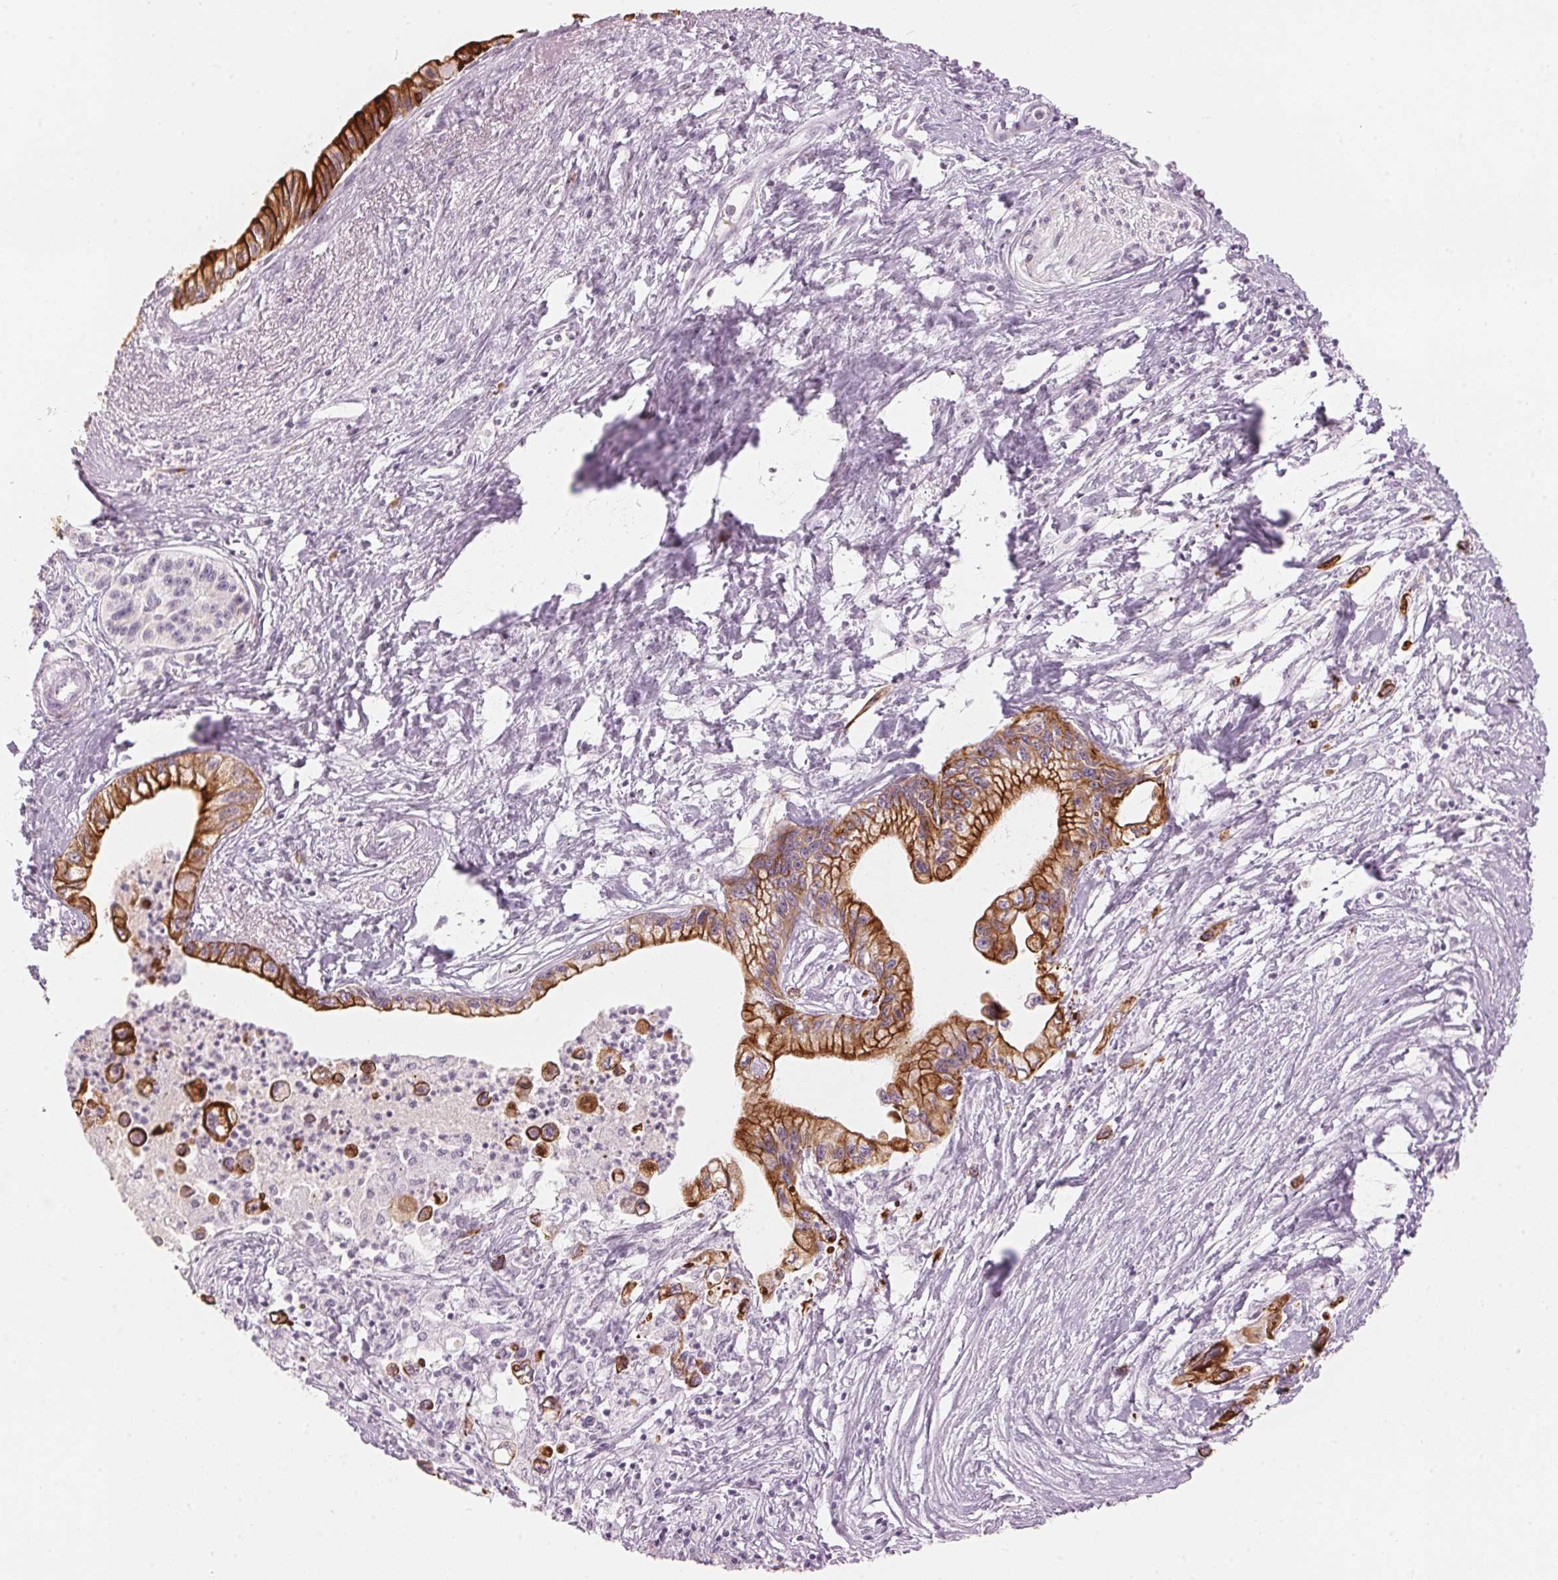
{"staining": {"intensity": "strong", "quantity": ">75%", "location": "cytoplasmic/membranous"}, "tissue": "pancreatic cancer", "cell_type": "Tumor cells", "image_type": "cancer", "snomed": [{"axis": "morphology", "description": "Adenocarcinoma, NOS"}, {"axis": "topography", "description": "Pancreas"}], "caption": "DAB (3,3'-diaminobenzidine) immunohistochemical staining of human pancreatic cancer (adenocarcinoma) exhibits strong cytoplasmic/membranous protein positivity in about >75% of tumor cells.", "gene": "SCTR", "patient": {"sex": "male", "age": 61}}